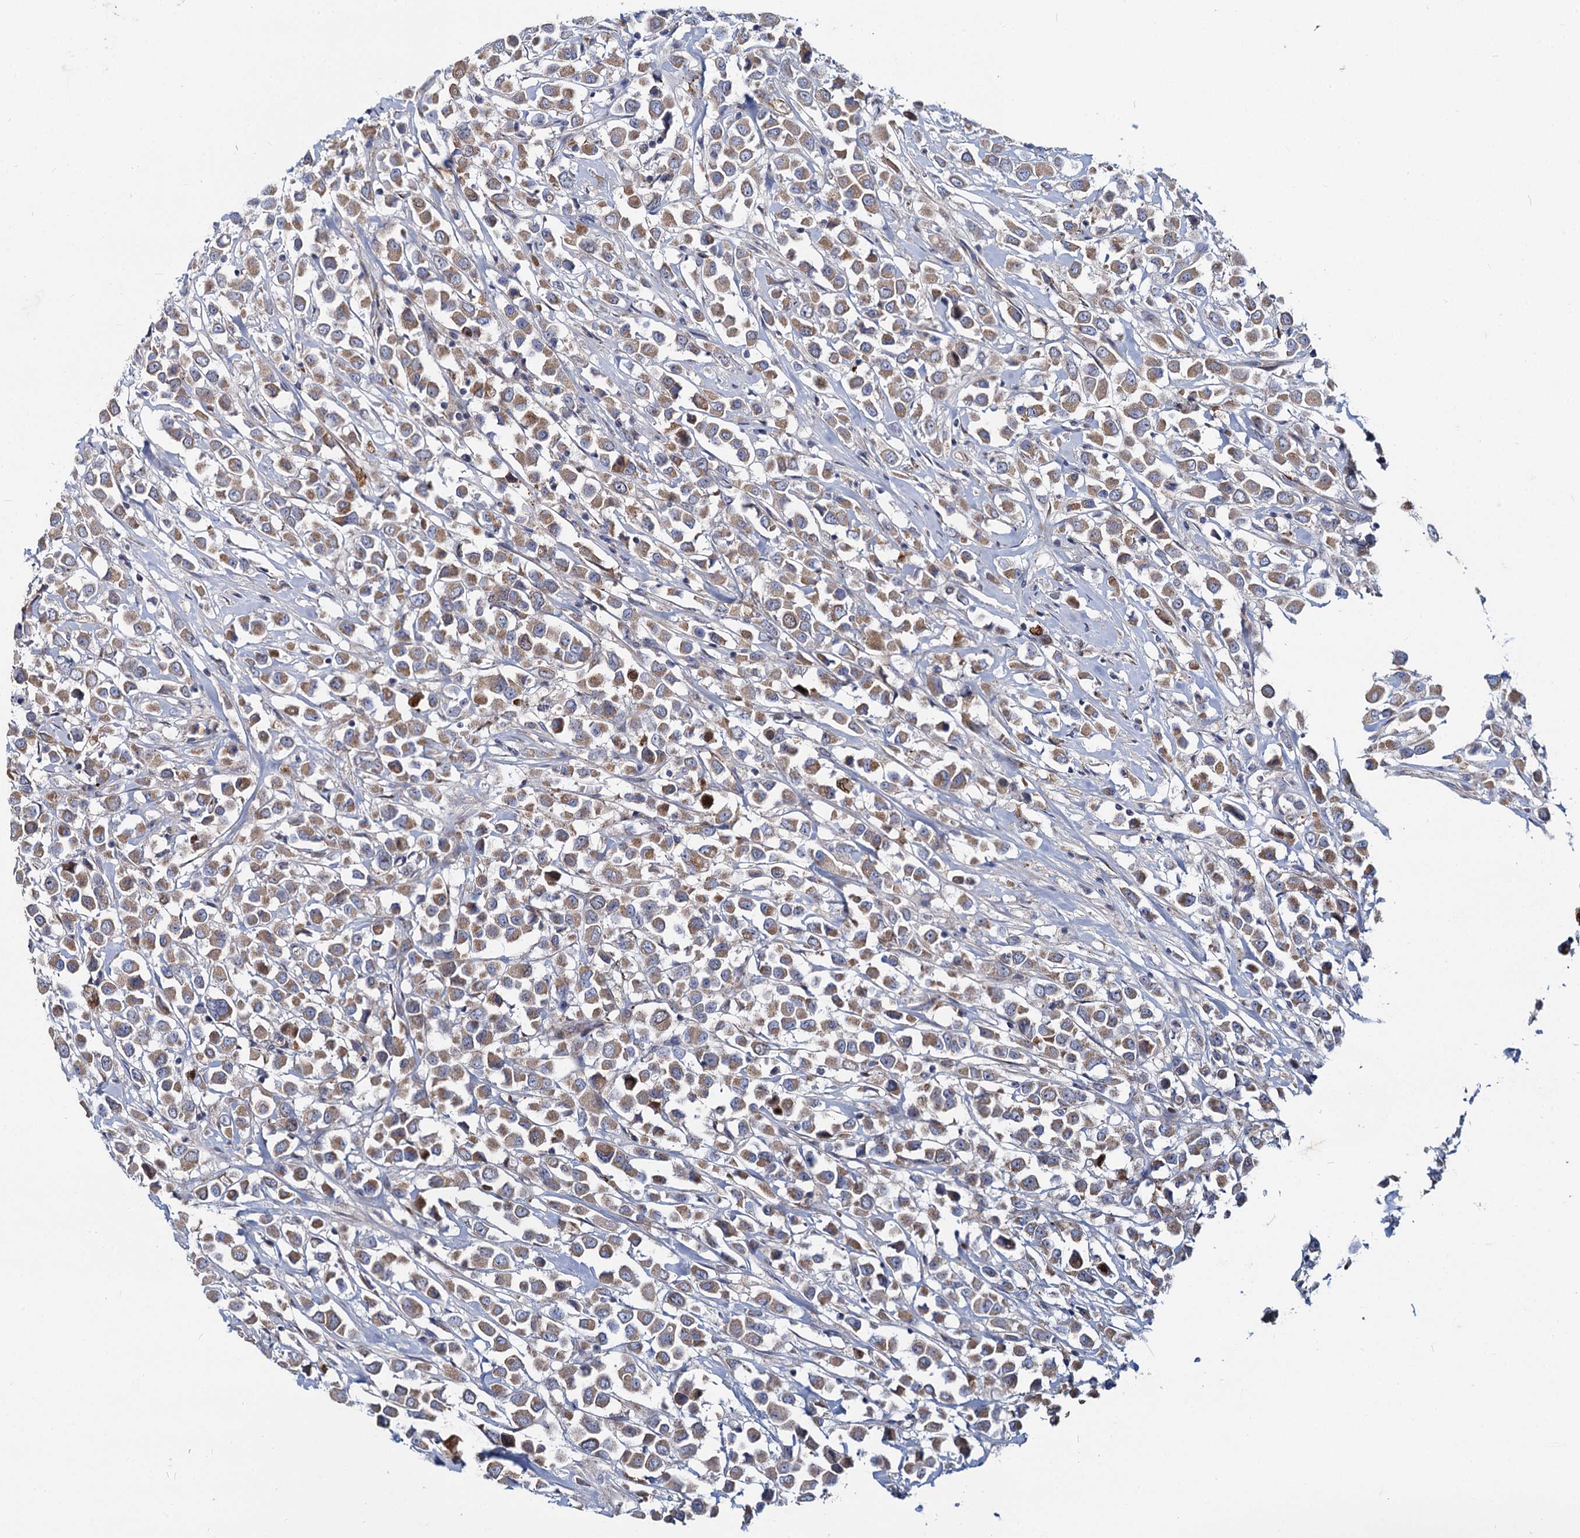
{"staining": {"intensity": "moderate", "quantity": ">75%", "location": "cytoplasmic/membranous"}, "tissue": "breast cancer", "cell_type": "Tumor cells", "image_type": "cancer", "snomed": [{"axis": "morphology", "description": "Duct carcinoma"}, {"axis": "topography", "description": "Breast"}], "caption": "IHC of breast invasive ductal carcinoma exhibits medium levels of moderate cytoplasmic/membranous staining in approximately >75% of tumor cells. Immunohistochemistry (ihc) stains the protein of interest in brown and the nuclei are stained blue.", "gene": "DCUN1D2", "patient": {"sex": "female", "age": 61}}